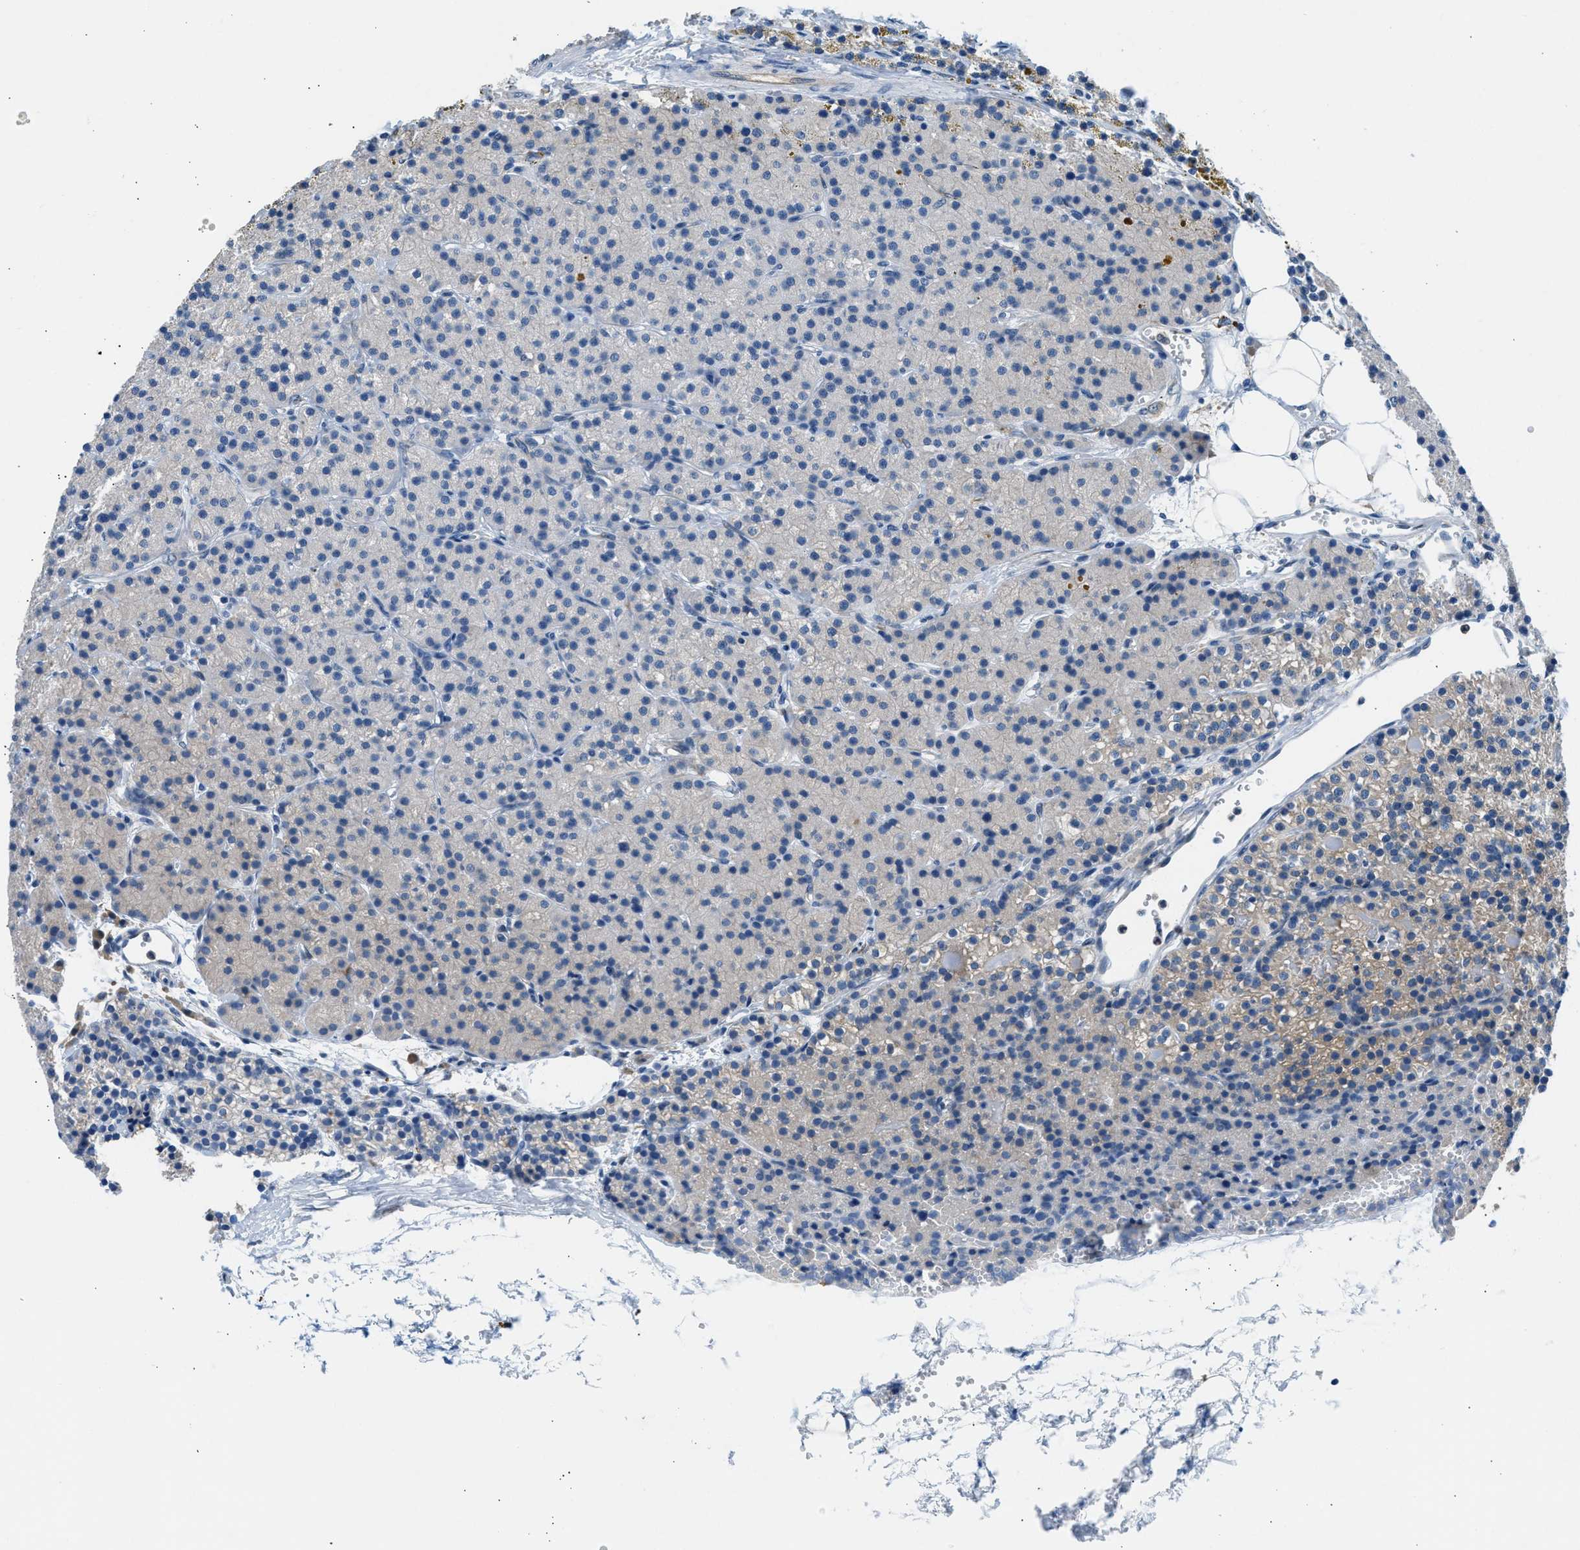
{"staining": {"intensity": "weak", "quantity": "<25%", "location": "cytoplasmic/membranous"}, "tissue": "parathyroid gland", "cell_type": "Glandular cells", "image_type": "normal", "snomed": [{"axis": "morphology", "description": "Normal tissue, NOS"}, {"axis": "morphology", "description": "Adenoma, NOS"}, {"axis": "topography", "description": "Parathyroid gland"}], "caption": "This is an immunohistochemistry (IHC) photomicrograph of unremarkable parathyroid gland. There is no staining in glandular cells.", "gene": "BNC2", "patient": {"sex": "male", "age": 75}}